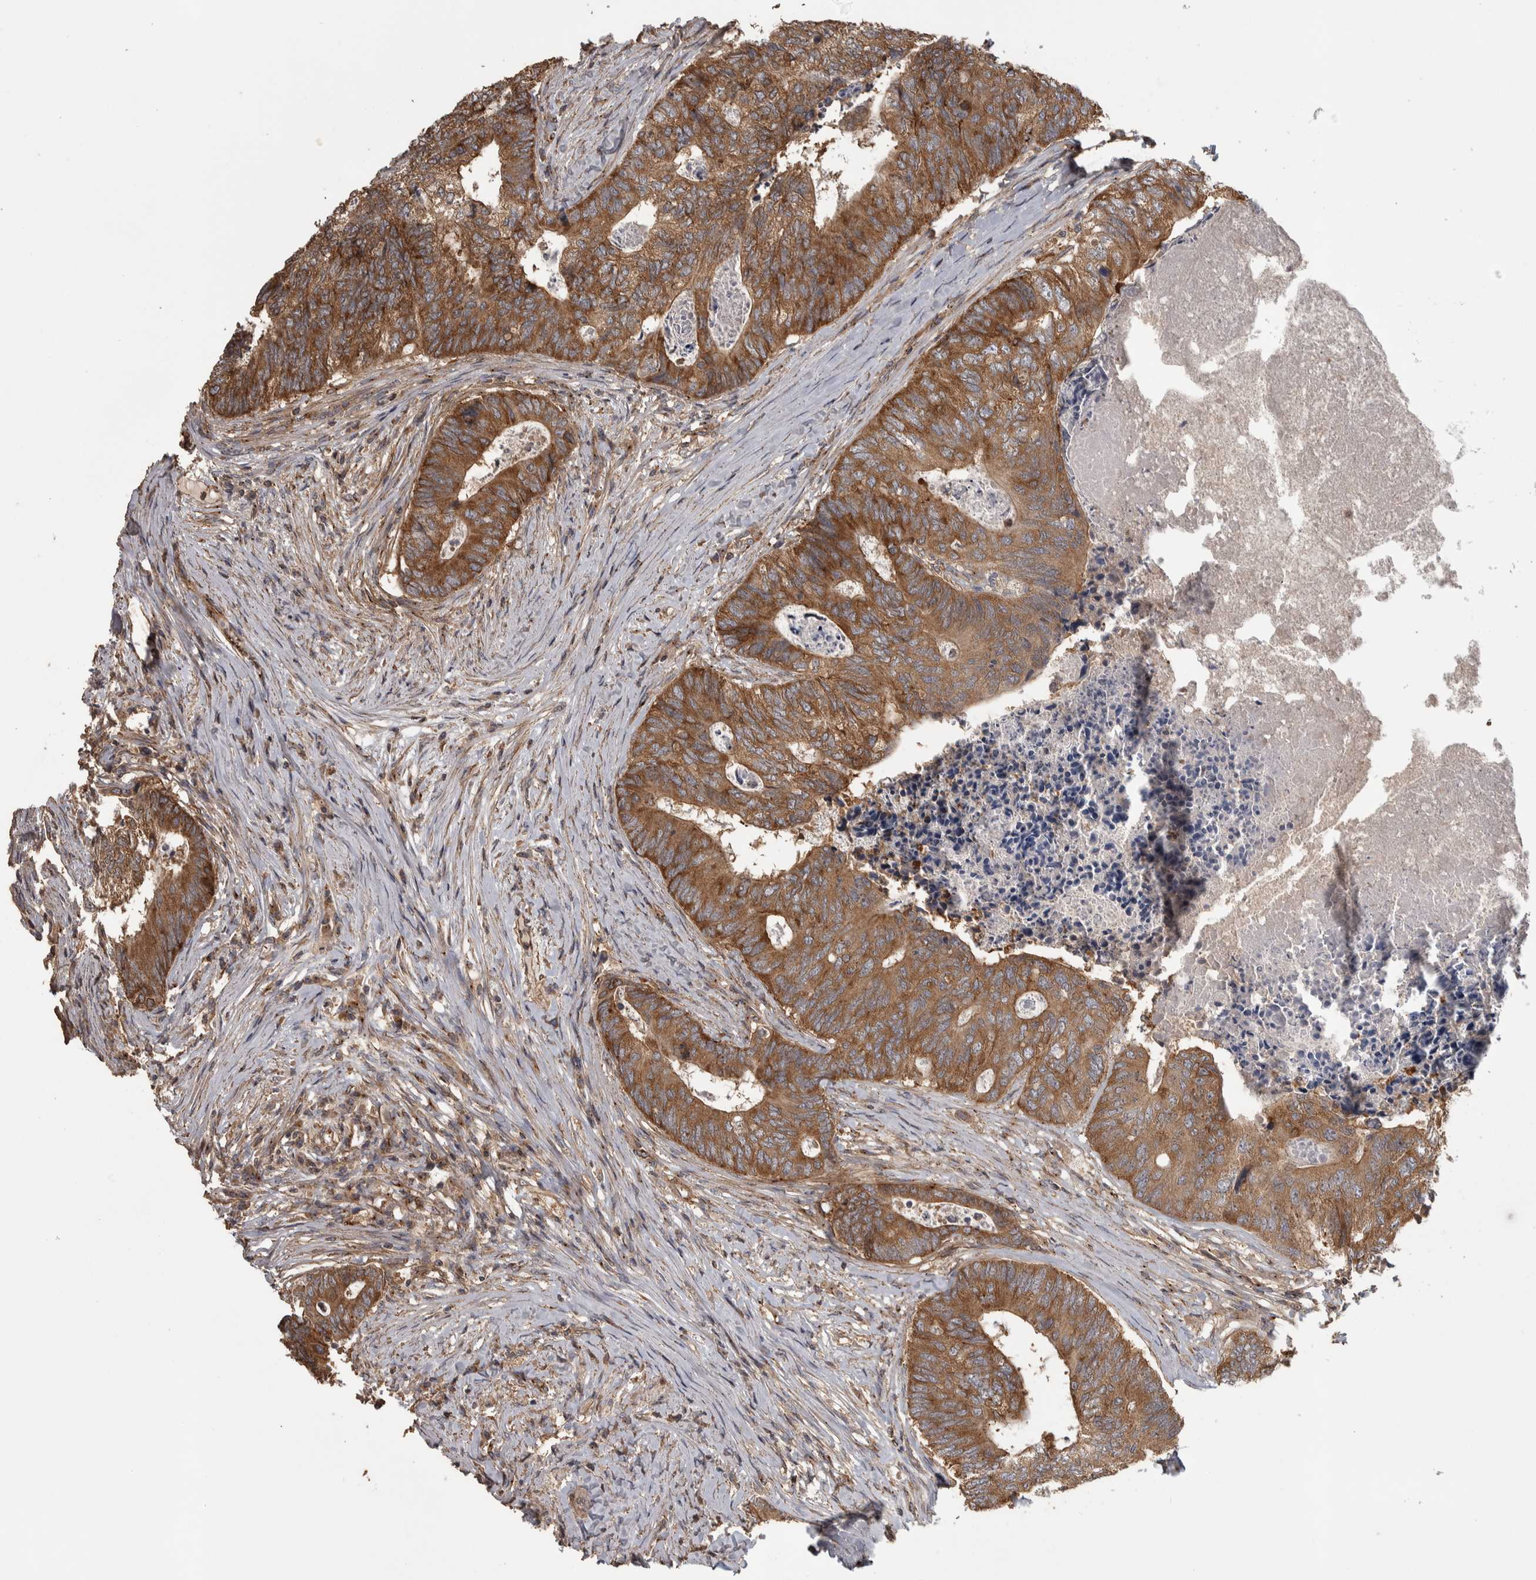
{"staining": {"intensity": "strong", "quantity": ">75%", "location": "cytoplasmic/membranous"}, "tissue": "colorectal cancer", "cell_type": "Tumor cells", "image_type": "cancer", "snomed": [{"axis": "morphology", "description": "Adenocarcinoma, NOS"}, {"axis": "topography", "description": "Colon"}], "caption": "Immunohistochemistry staining of colorectal adenocarcinoma, which demonstrates high levels of strong cytoplasmic/membranous positivity in approximately >75% of tumor cells indicating strong cytoplasmic/membranous protein expression. The staining was performed using DAB (3,3'-diaminobenzidine) (brown) for protein detection and nuclei were counterstained in hematoxylin (blue).", "gene": "IFRD1", "patient": {"sex": "female", "age": 67}}